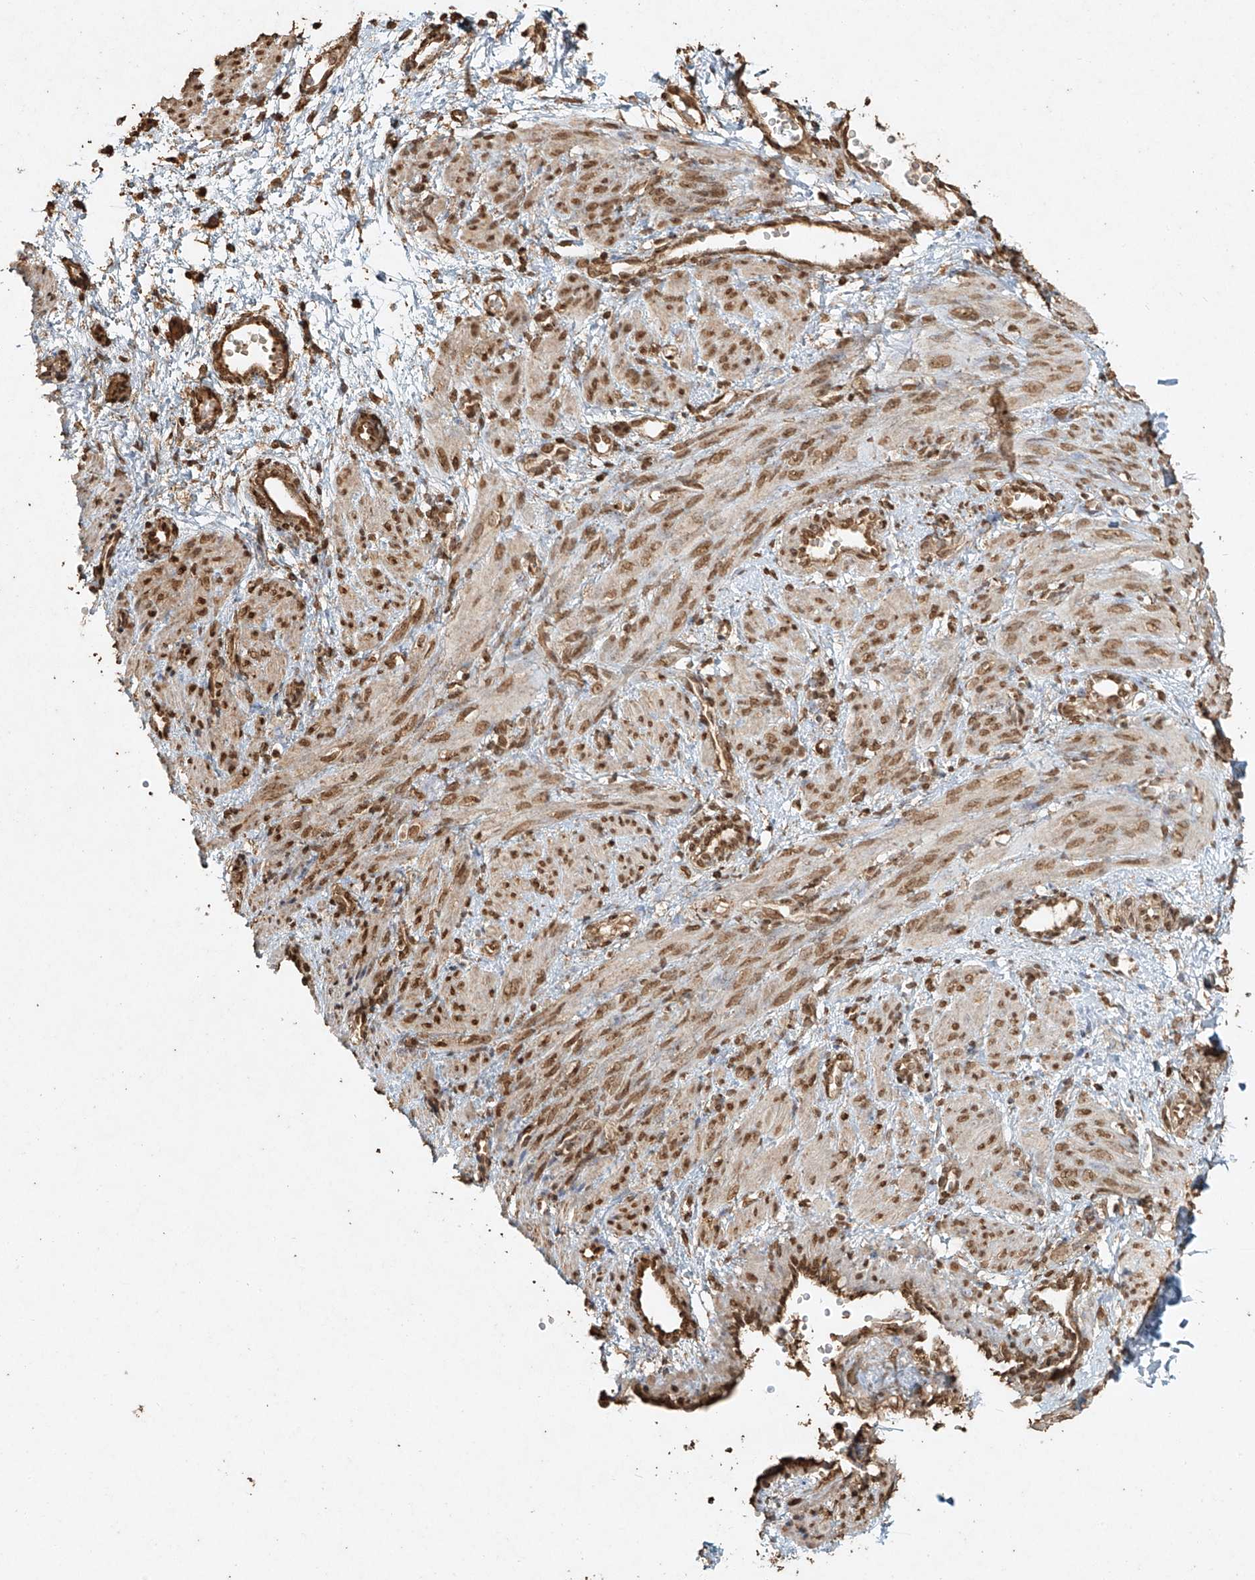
{"staining": {"intensity": "moderate", "quantity": ">75%", "location": "nuclear"}, "tissue": "smooth muscle", "cell_type": "Smooth muscle cells", "image_type": "normal", "snomed": [{"axis": "morphology", "description": "Normal tissue, NOS"}, {"axis": "topography", "description": "Endometrium"}], "caption": "IHC photomicrograph of normal smooth muscle stained for a protein (brown), which demonstrates medium levels of moderate nuclear positivity in approximately >75% of smooth muscle cells.", "gene": "TIGAR", "patient": {"sex": "female", "age": 33}}